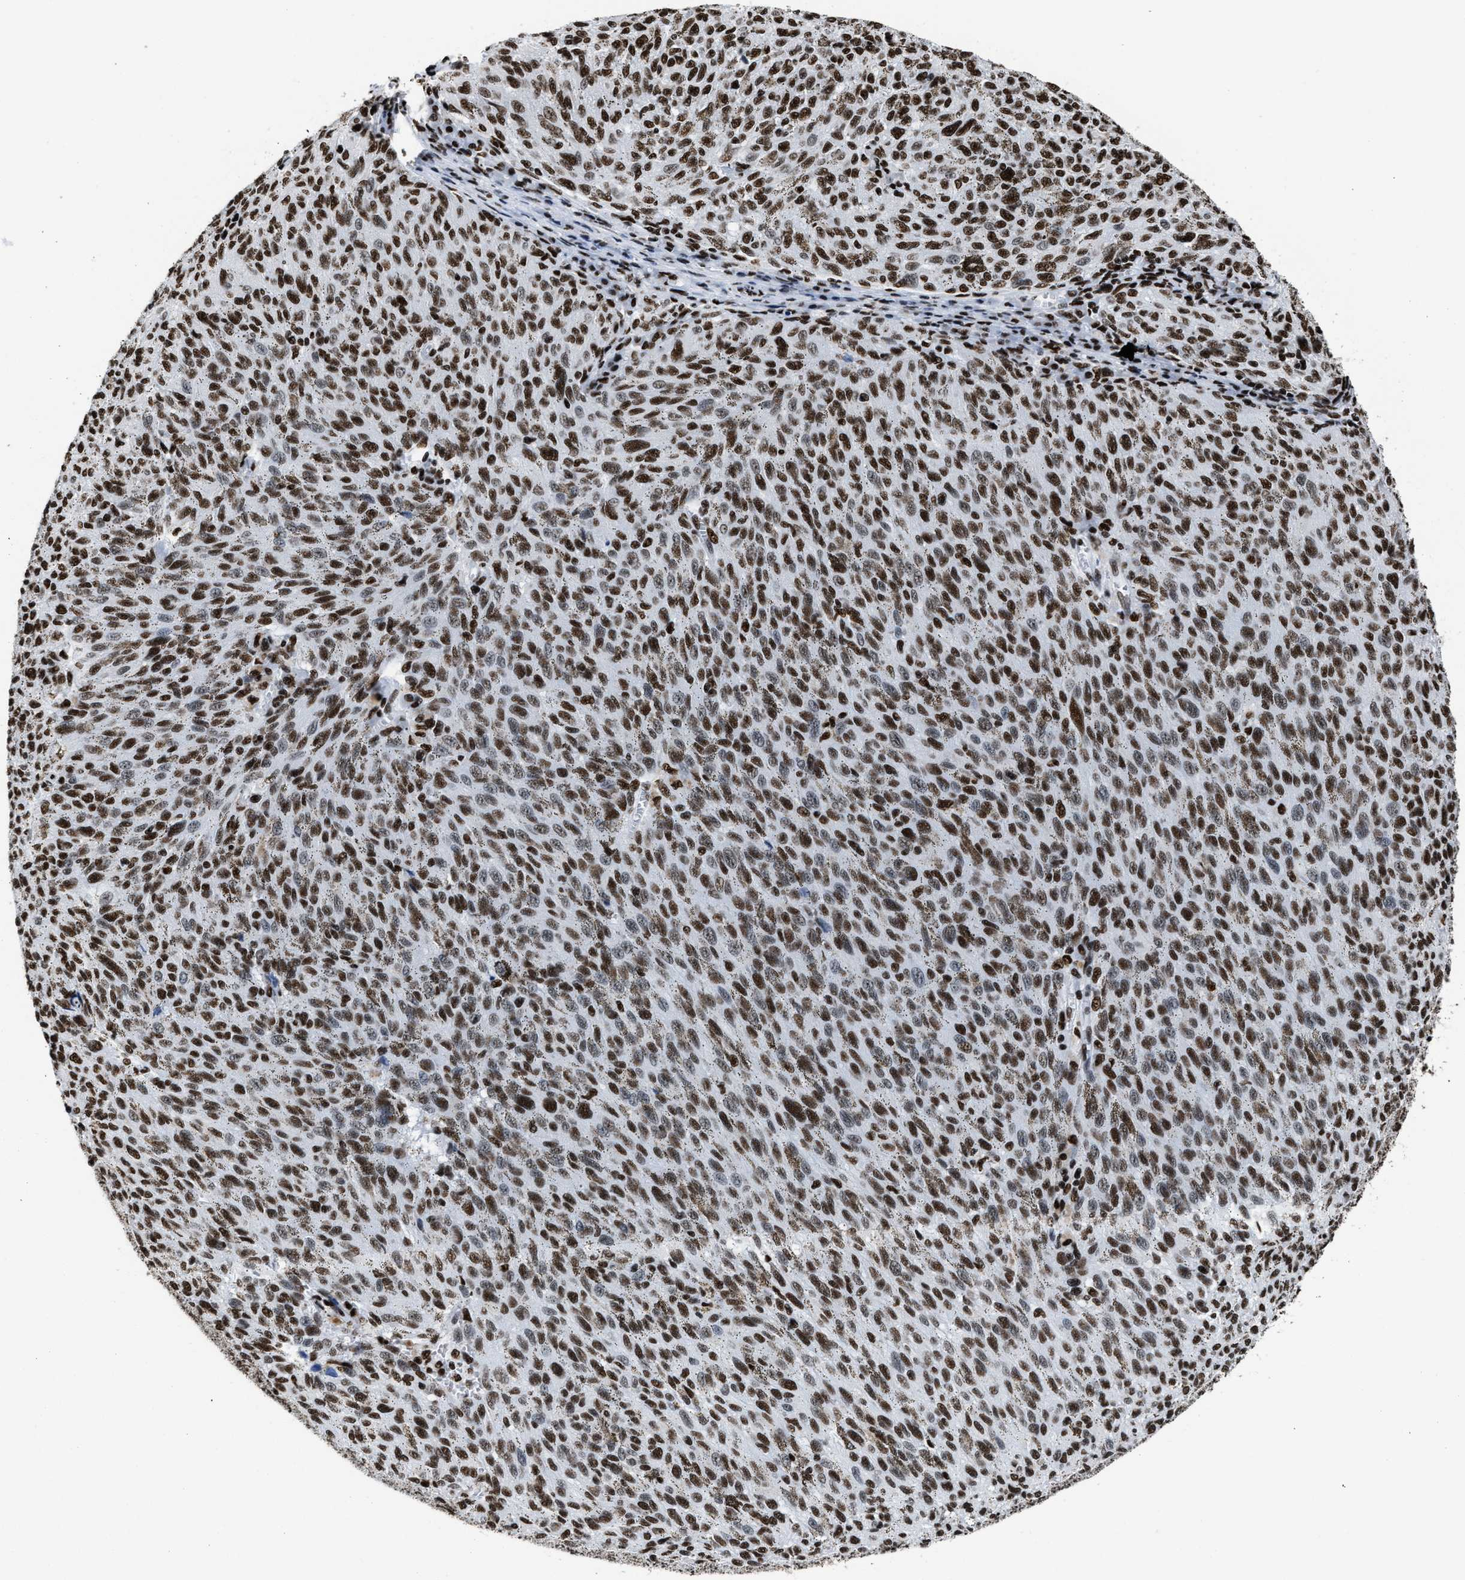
{"staining": {"intensity": "moderate", "quantity": ">75%", "location": "nuclear"}, "tissue": "melanoma", "cell_type": "Tumor cells", "image_type": "cancer", "snomed": [{"axis": "morphology", "description": "Malignant melanoma, NOS"}, {"axis": "topography", "description": "Skin"}], "caption": "An immunohistochemistry (IHC) micrograph of tumor tissue is shown. Protein staining in brown shows moderate nuclear positivity in malignant melanoma within tumor cells.", "gene": "SMARCC2", "patient": {"sex": "female", "age": 72}}